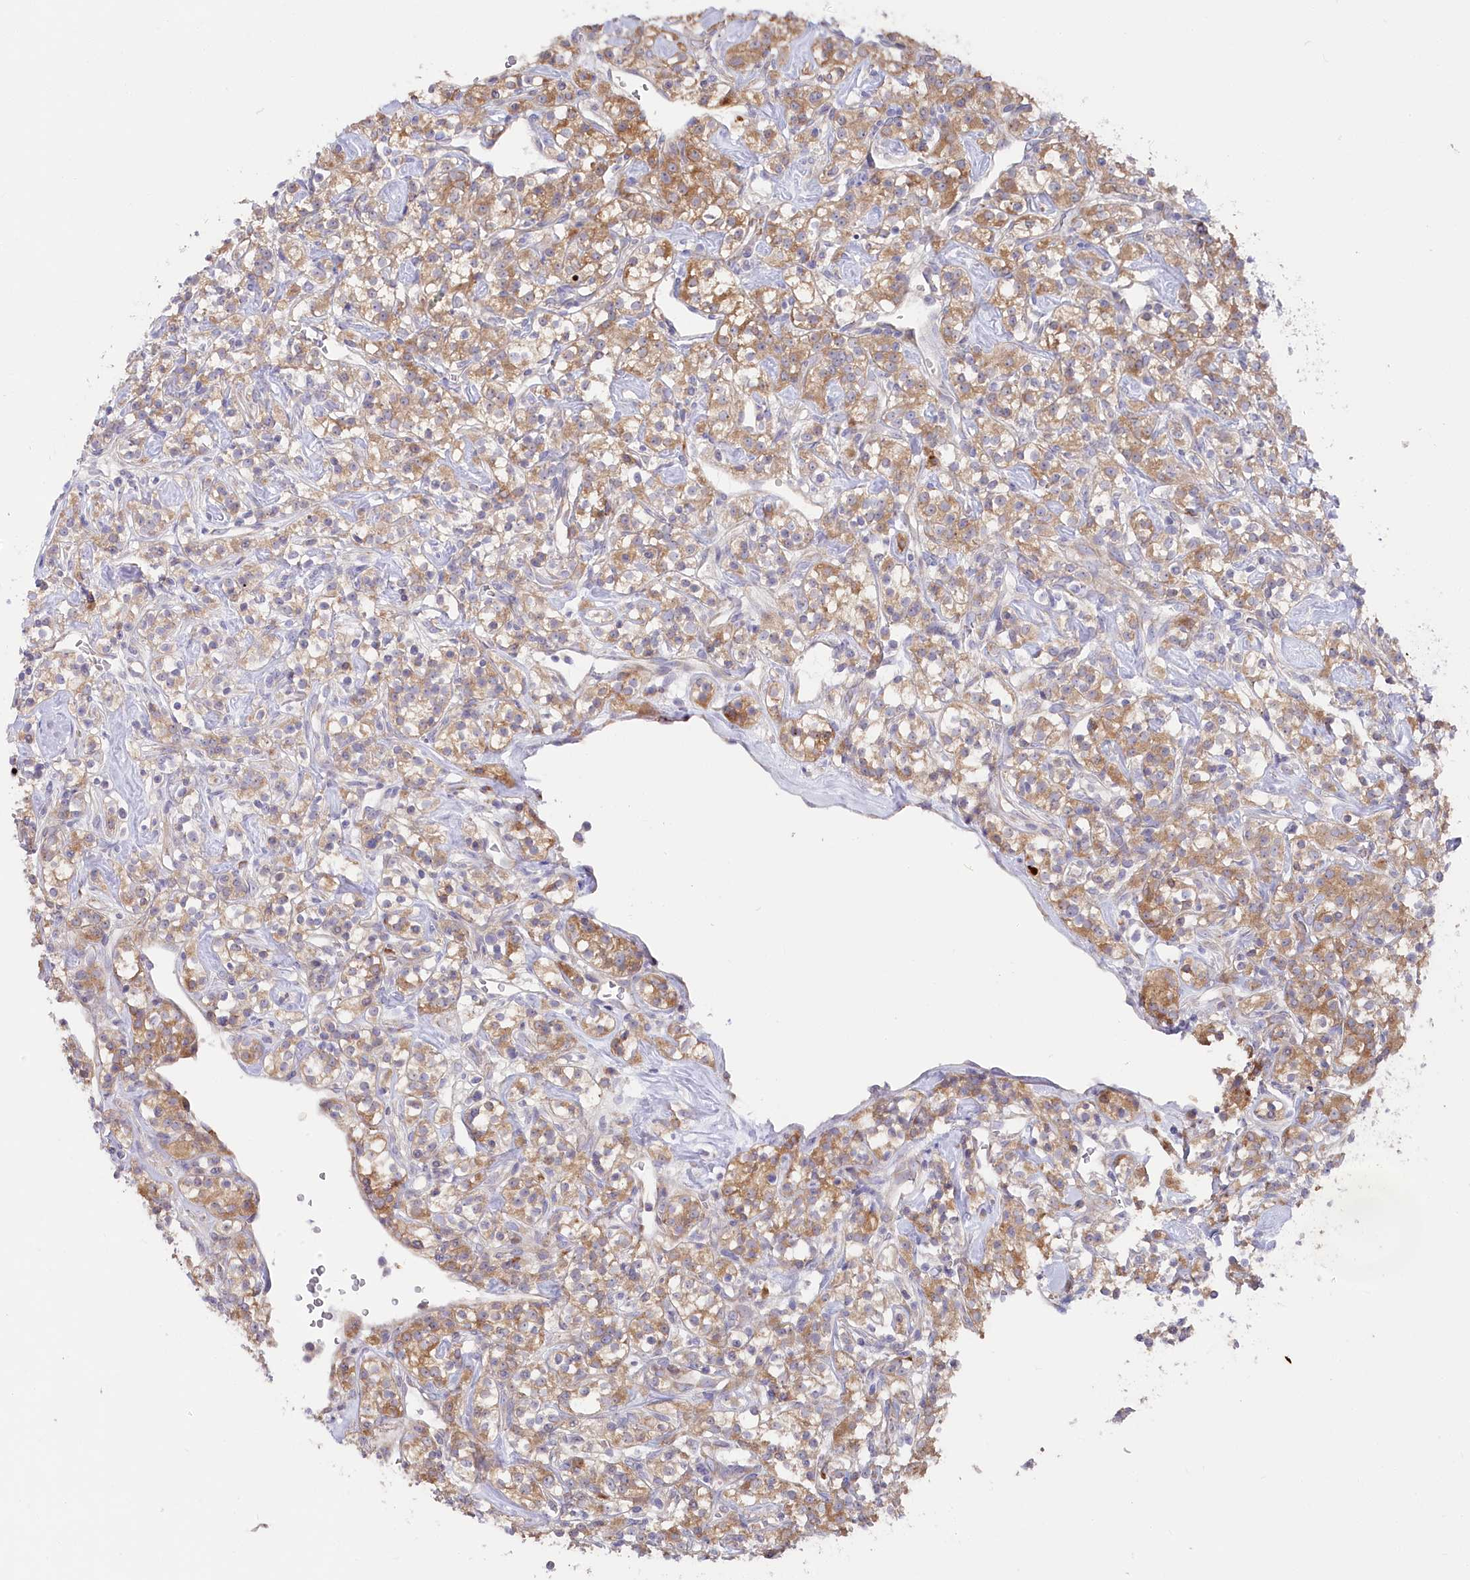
{"staining": {"intensity": "moderate", "quantity": ">75%", "location": "cytoplasmic/membranous"}, "tissue": "renal cancer", "cell_type": "Tumor cells", "image_type": "cancer", "snomed": [{"axis": "morphology", "description": "Adenocarcinoma, NOS"}, {"axis": "topography", "description": "Kidney"}], "caption": "Immunohistochemical staining of human adenocarcinoma (renal) displays medium levels of moderate cytoplasmic/membranous staining in approximately >75% of tumor cells. (DAB IHC, brown staining for protein, blue staining for nuclei).", "gene": "POGLUT1", "patient": {"sex": "male", "age": 77}}